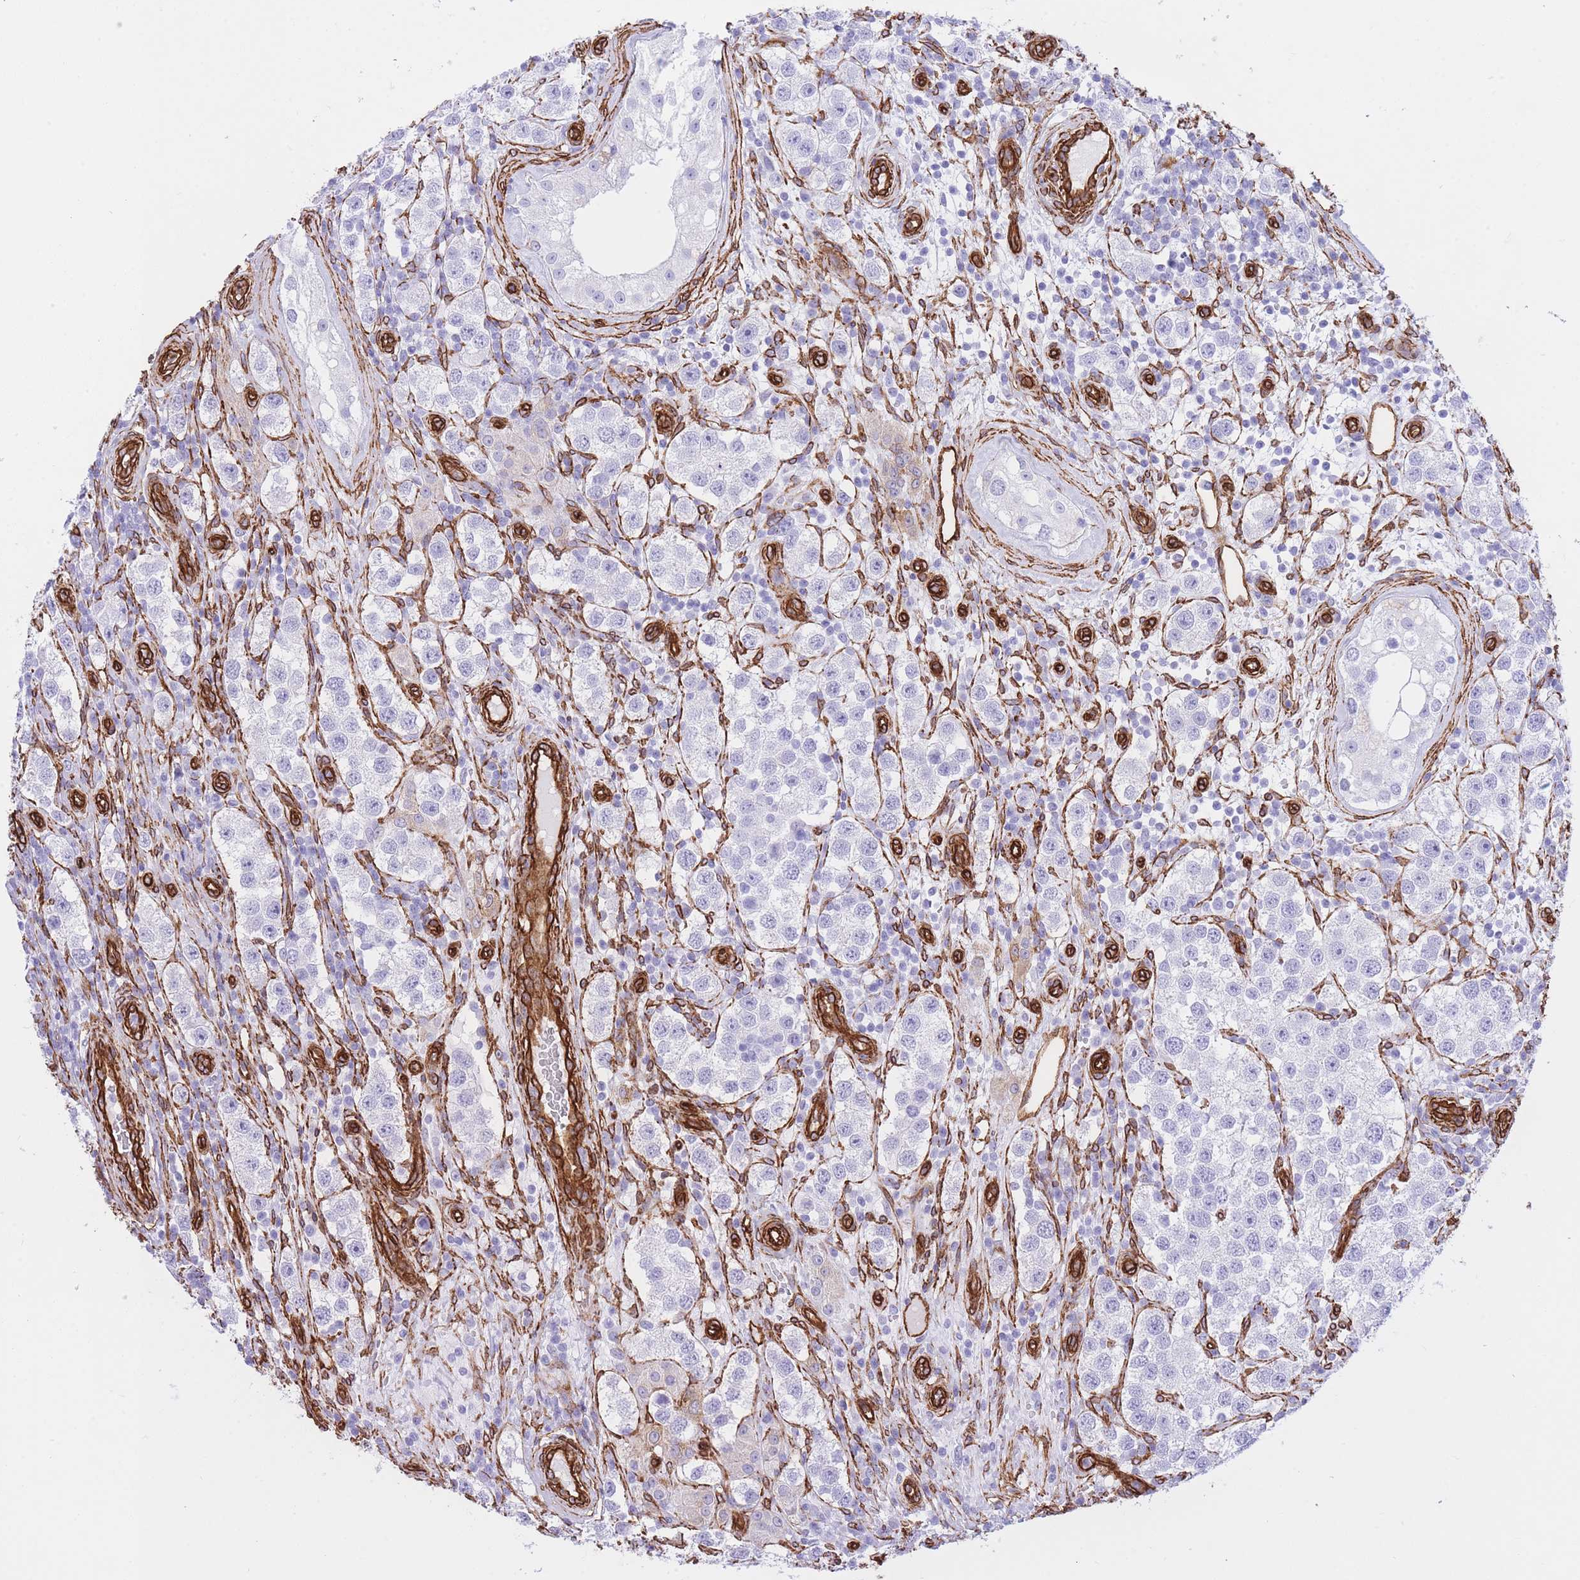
{"staining": {"intensity": "negative", "quantity": "none", "location": "none"}, "tissue": "testis cancer", "cell_type": "Tumor cells", "image_type": "cancer", "snomed": [{"axis": "morphology", "description": "Seminoma, NOS"}, {"axis": "topography", "description": "Testis"}], "caption": "Tumor cells show no significant protein positivity in testis cancer (seminoma). (DAB IHC, high magnification).", "gene": "CAVIN1", "patient": {"sex": "male", "age": 37}}